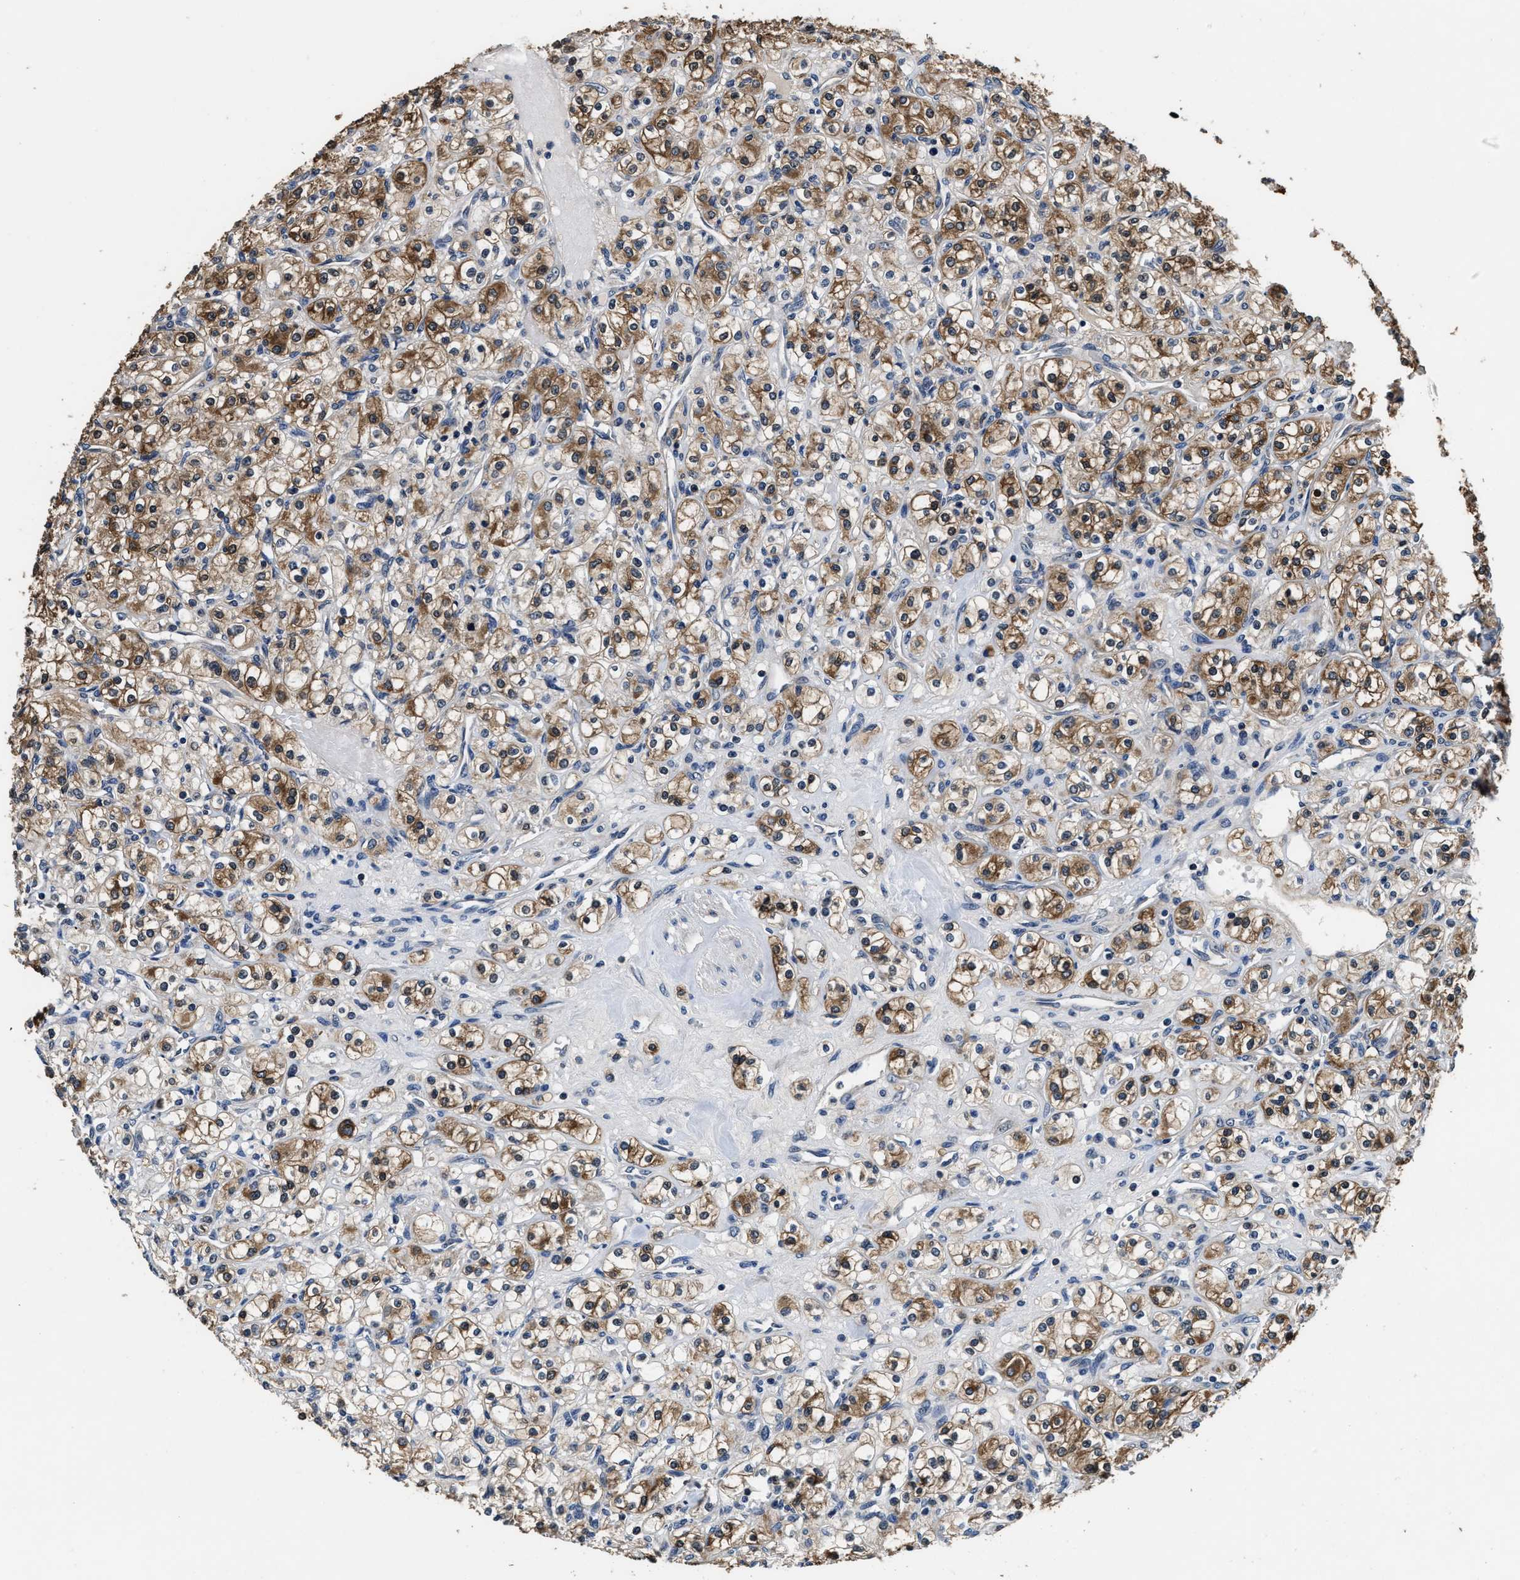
{"staining": {"intensity": "moderate", "quantity": ">75%", "location": "cytoplasmic/membranous"}, "tissue": "renal cancer", "cell_type": "Tumor cells", "image_type": "cancer", "snomed": [{"axis": "morphology", "description": "Adenocarcinoma, NOS"}, {"axis": "topography", "description": "Kidney"}], "caption": "Immunohistochemical staining of human renal cancer (adenocarcinoma) reveals medium levels of moderate cytoplasmic/membranous protein positivity in about >75% of tumor cells. (brown staining indicates protein expression, while blue staining denotes nuclei).", "gene": "PHPT1", "patient": {"sex": "male", "age": 77}}